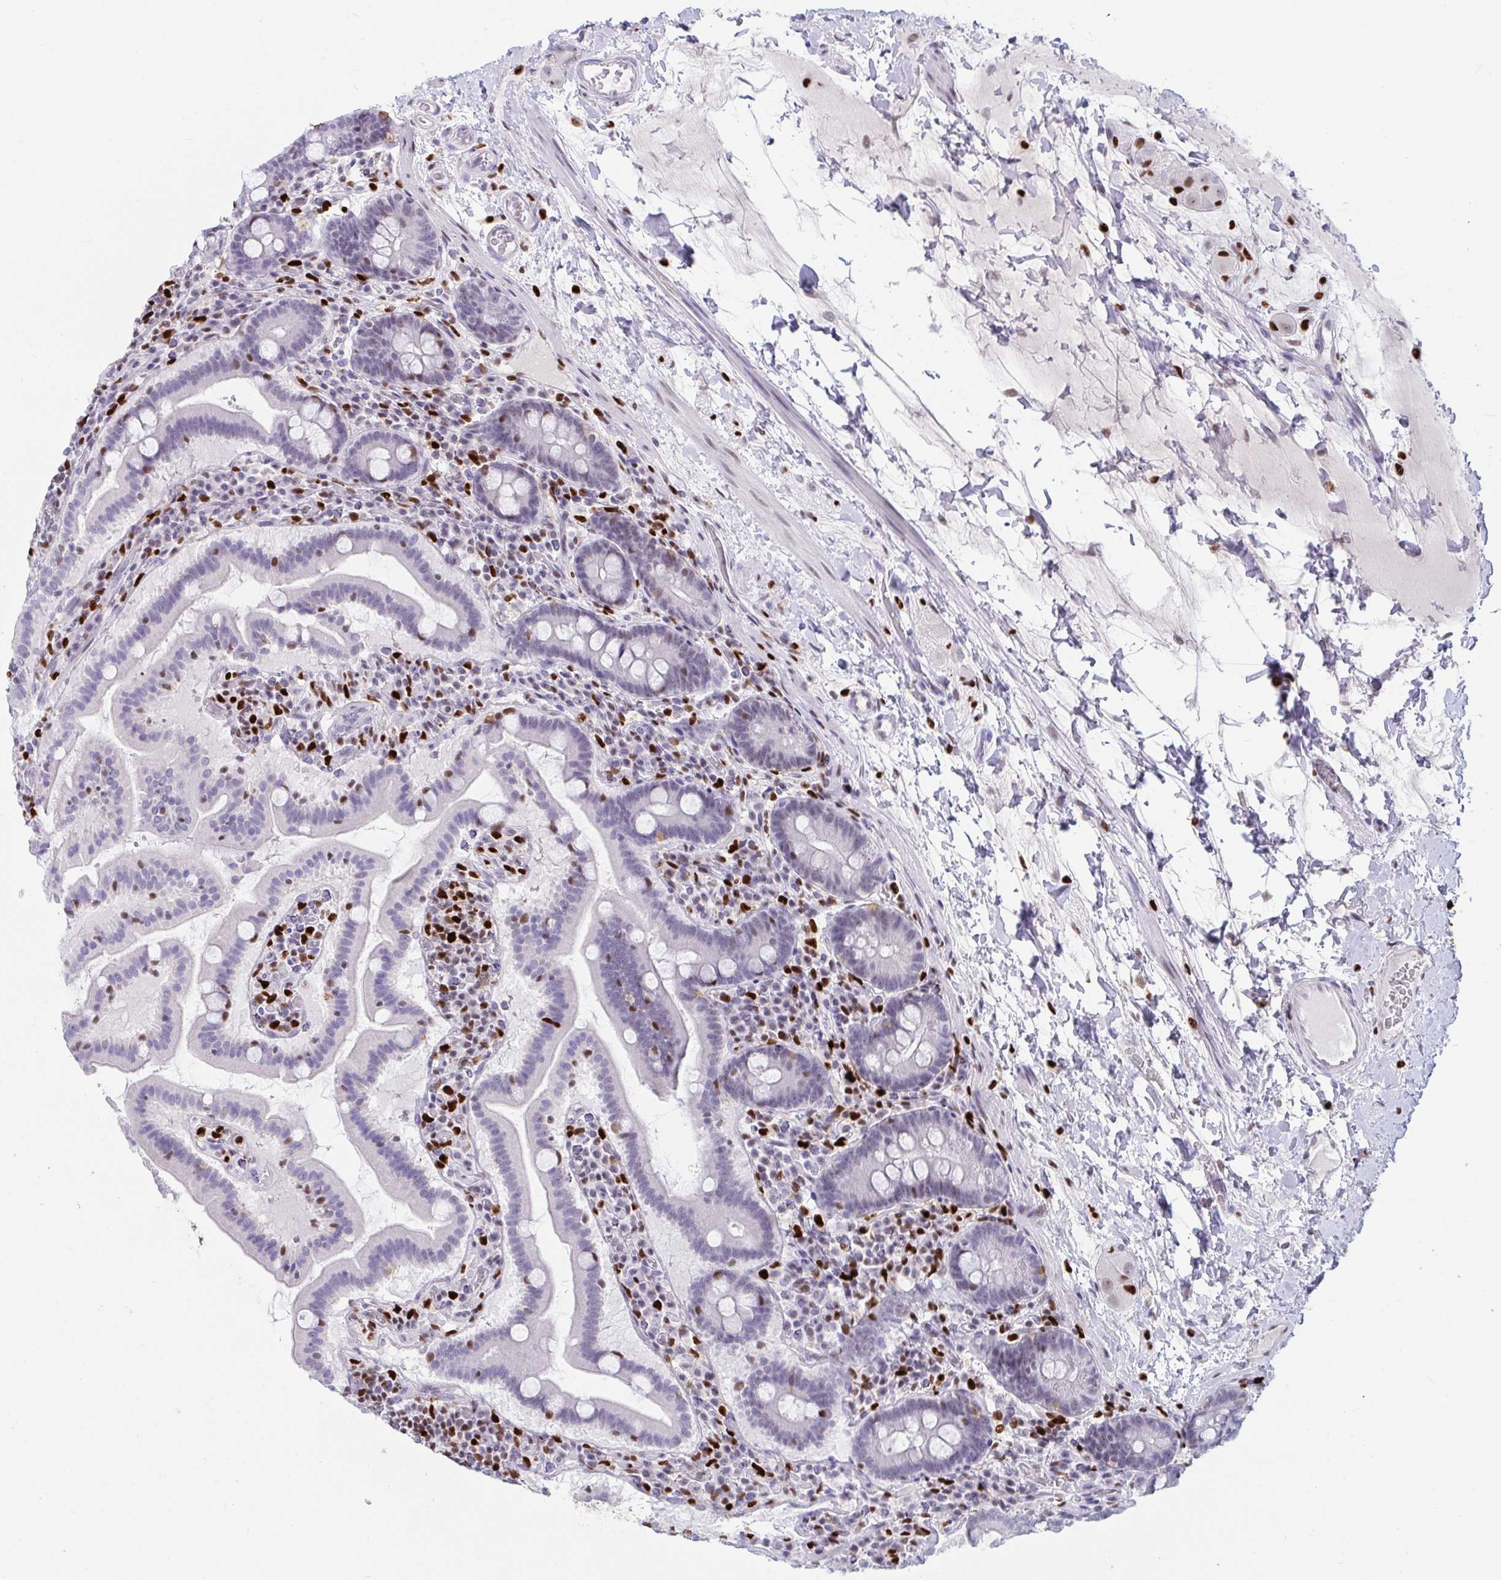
{"staining": {"intensity": "negative", "quantity": "none", "location": "none"}, "tissue": "small intestine", "cell_type": "Glandular cells", "image_type": "normal", "snomed": [{"axis": "morphology", "description": "Normal tissue, NOS"}, {"axis": "topography", "description": "Small intestine"}], "caption": "Glandular cells are negative for brown protein staining in unremarkable small intestine.", "gene": "ZNF586", "patient": {"sex": "male", "age": 26}}